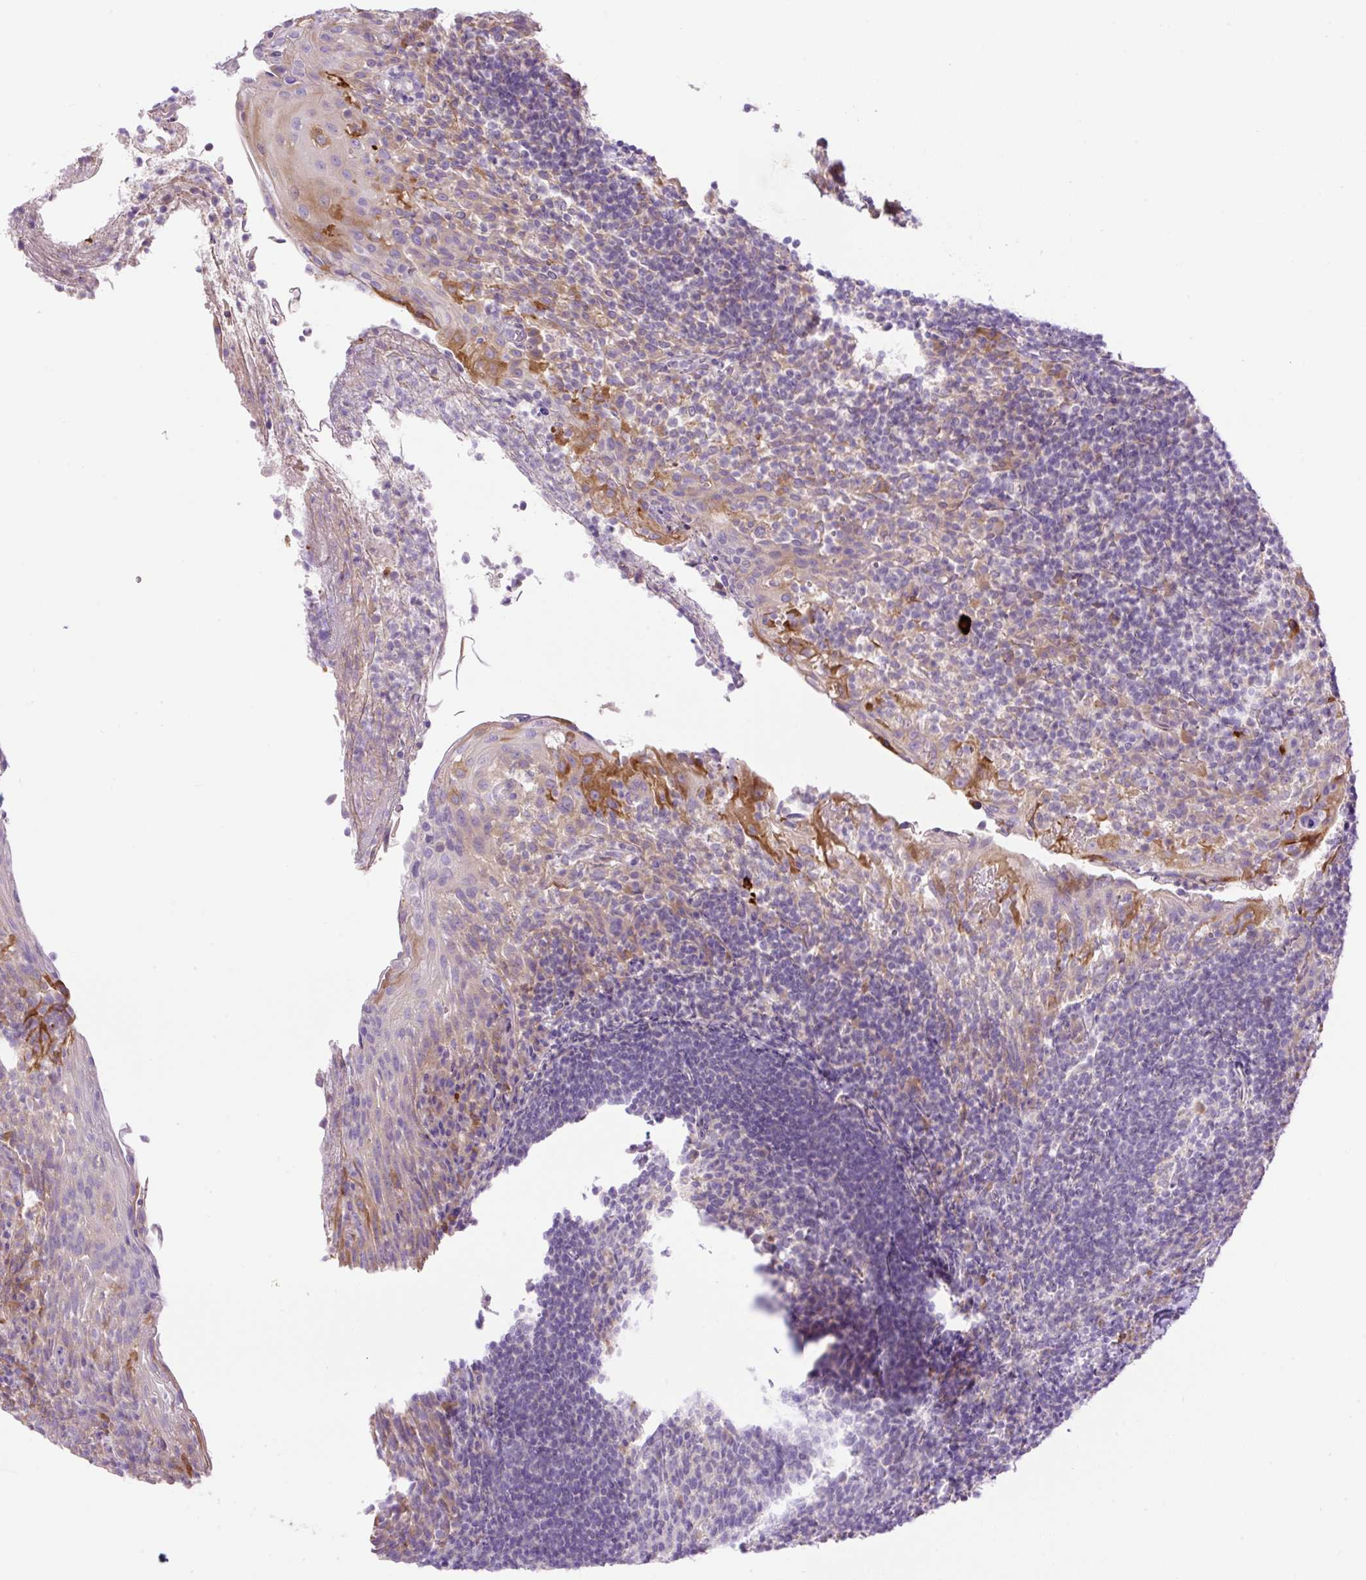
{"staining": {"intensity": "negative", "quantity": "none", "location": "none"}, "tissue": "tonsil", "cell_type": "Germinal center cells", "image_type": "normal", "snomed": [{"axis": "morphology", "description": "Normal tissue, NOS"}, {"axis": "topography", "description": "Tonsil"}], "caption": "The photomicrograph reveals no staining of germinal center cells in unremarkable tonsil.", "gene": "POFUT1", "patient": {"sex": "female", "age": 10}}